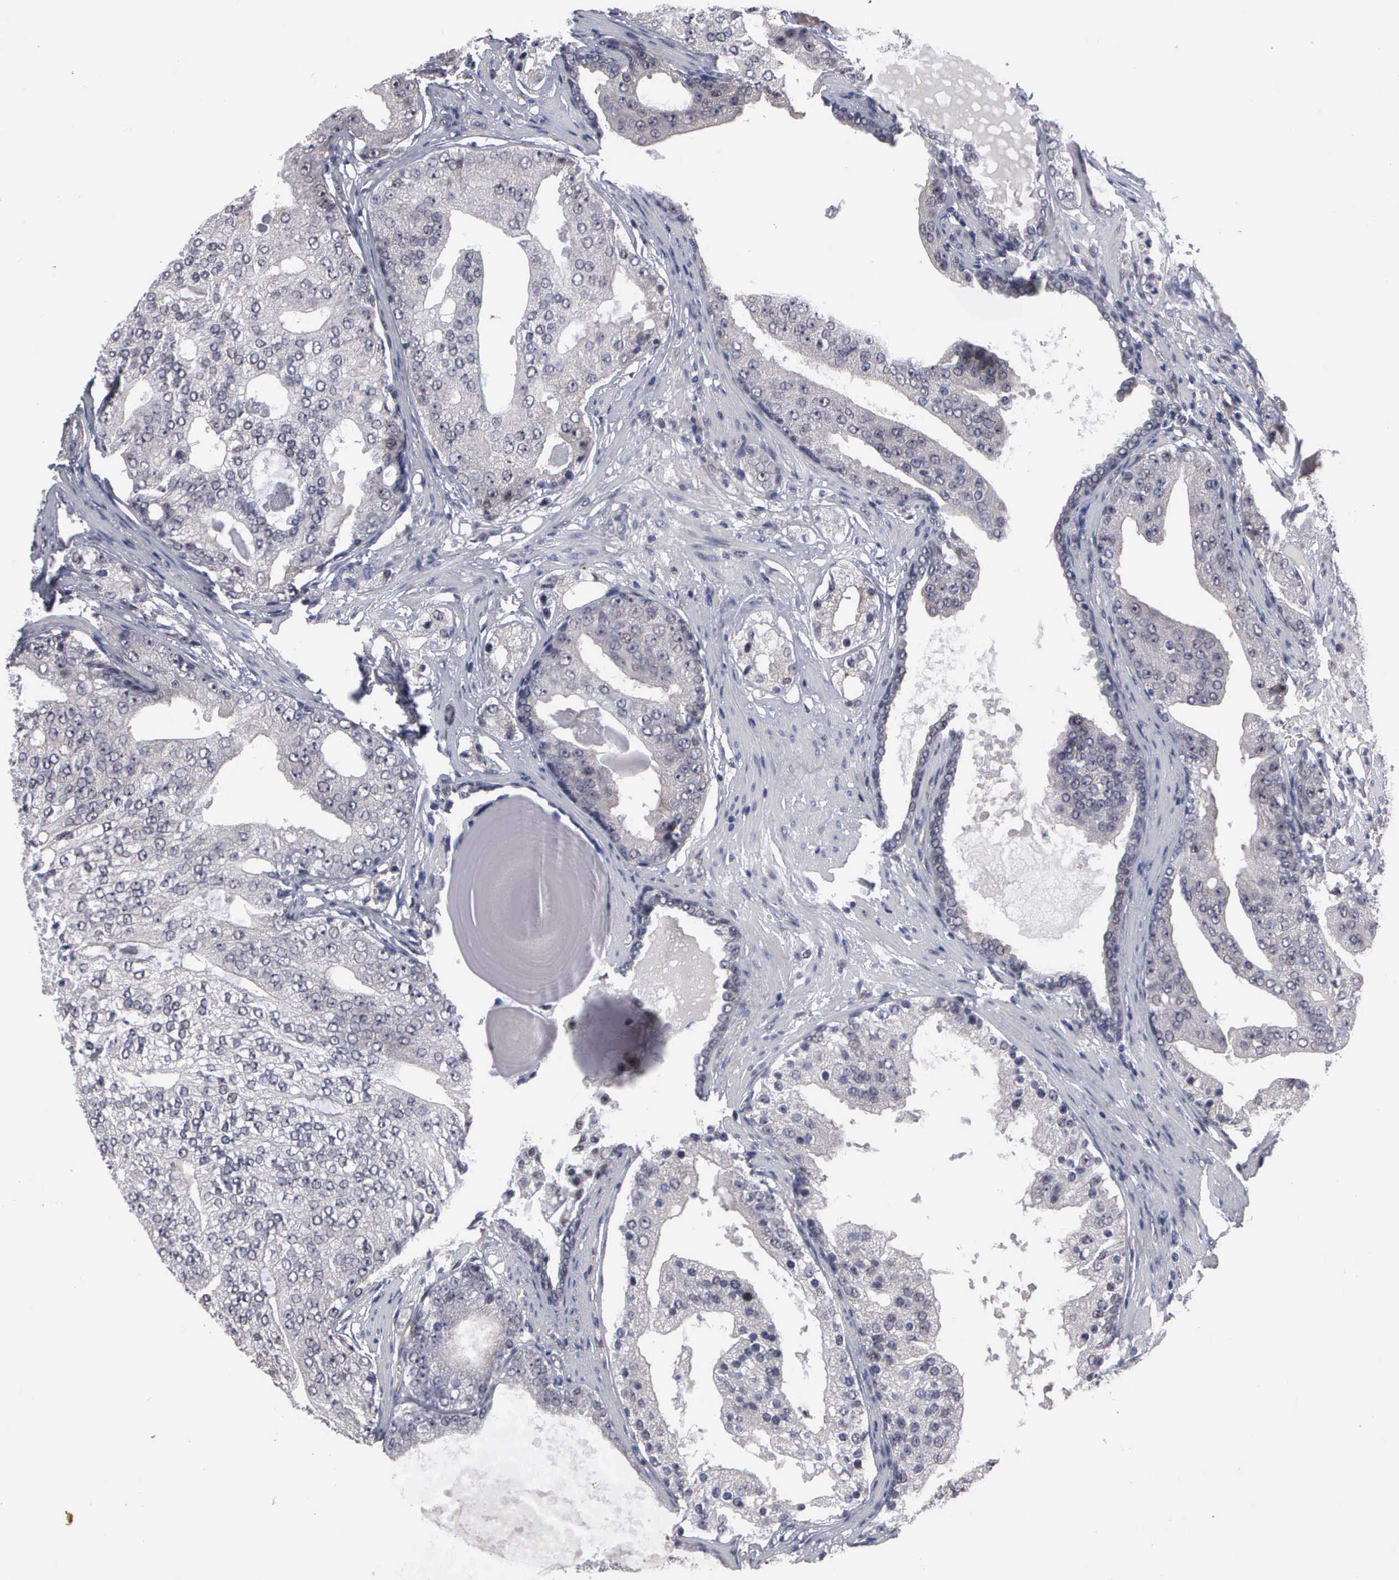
{"staining": {"intensity": "negative", "quantity": "none", "location": "none"}, "tissue": "prostate cancer", "cell_type": "Tumor cells", "image_type": "cancer", "snomed": [{"axis": "morphology", "description": "Adenocarcinoma, High grade"}, {"axis": "topography", "description": "Prostate"}], "caption": "Immunohistochemistry of prostate high-grade adenocarcinoma reveals no expression in tumor cells.", "gene": "ZBTB33", "patient": {"sex": "male", "age": 68}}